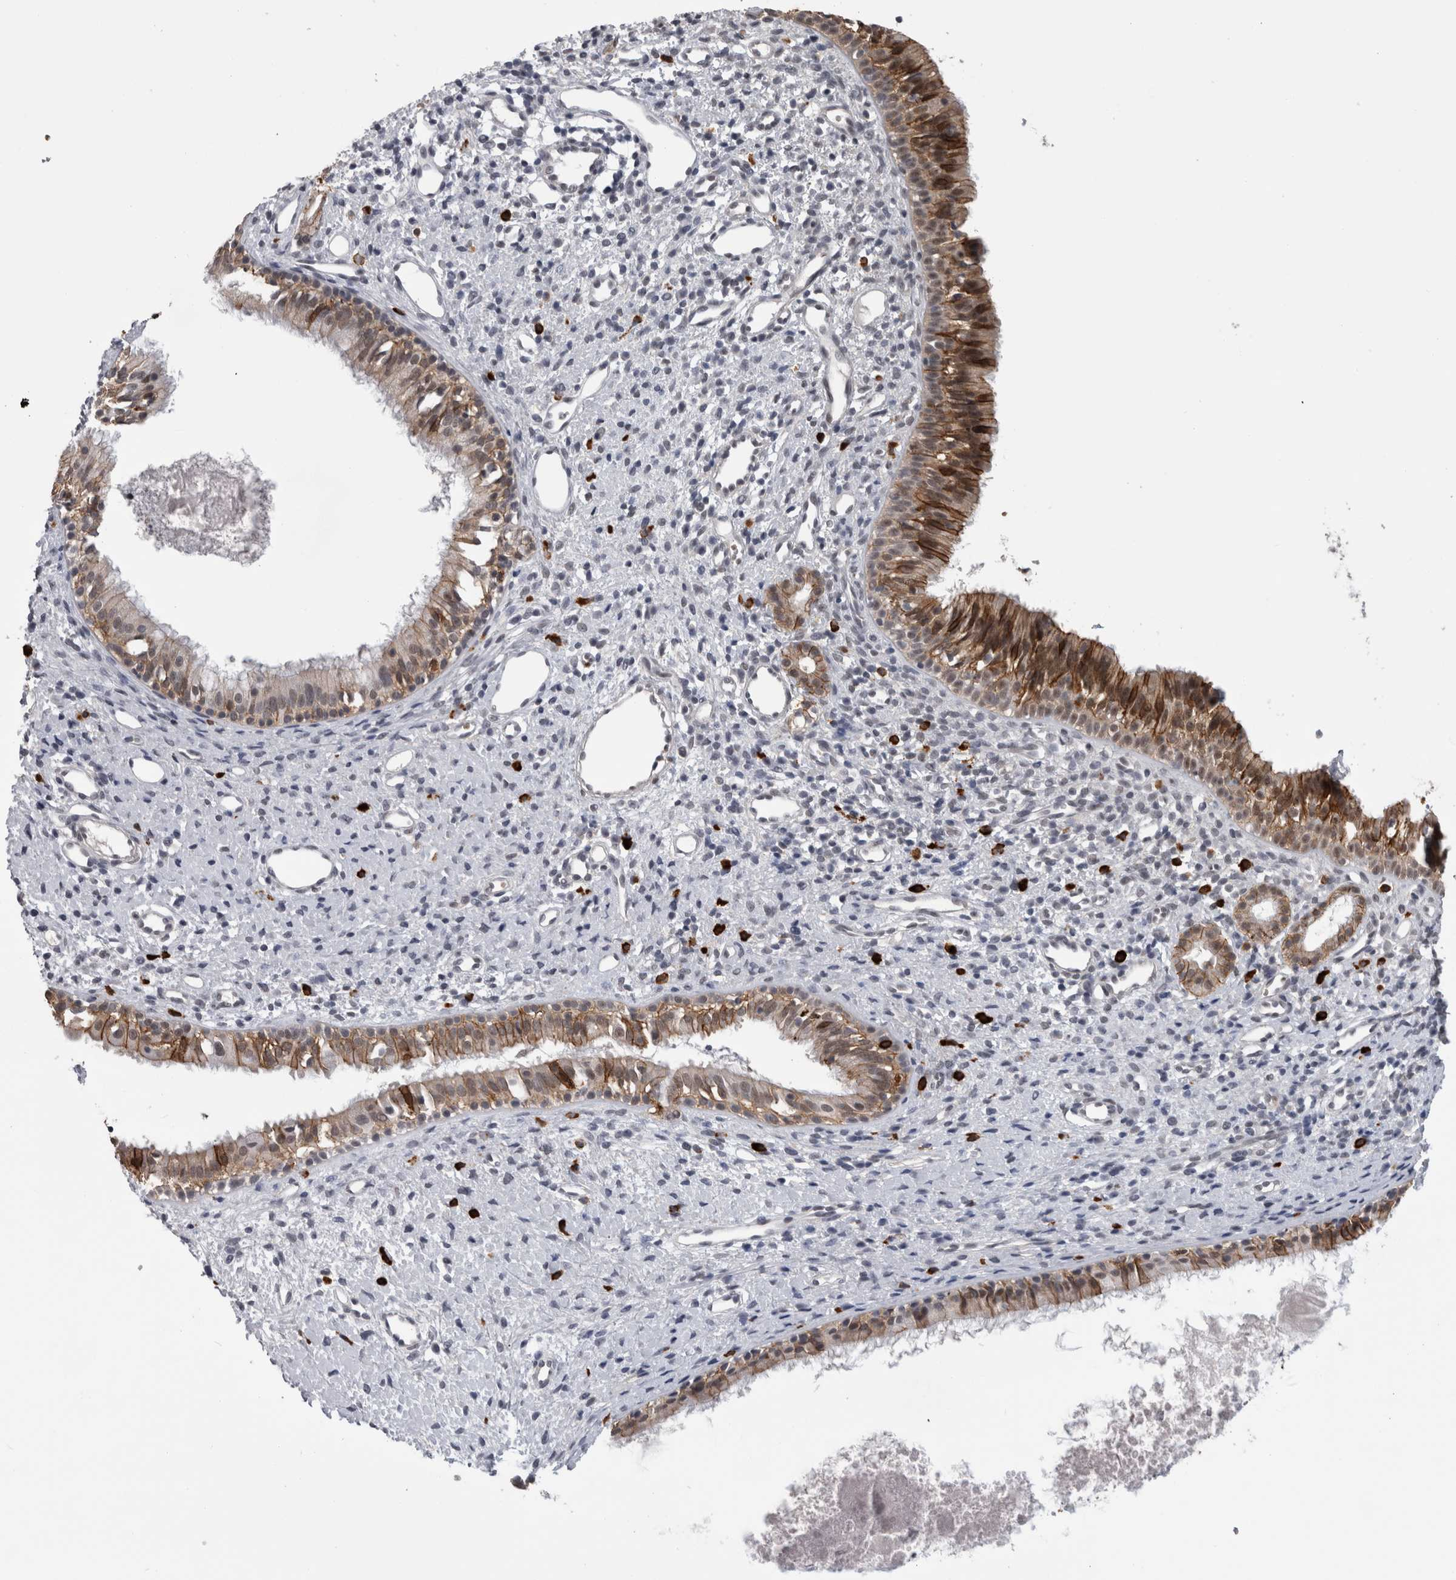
{"staining": {"intensity": "moderate", "quantity": ">75%", "location": "cytoplasmic/membranous"}, "tissue": "nasopharynx", "cell_type": "Respiratory epithelial cells", "image_type": "normal", "snomed": [{"axis": "morphology", "description": "Normal tissue, NOS"}, {"axis": "topography", "description": "Nasopharynx"}], "caption": "Immunohistochemistry (IHC) micrograph of unremarkable human nasopharynx stained for a protein (brown), which exhibits medium levels of moderate cytoplasmic/membranous staining in about >75% of respiratory epithelial cells.", "gene": "PEBP4", "patient": {"sex": "male", "age": 22}}